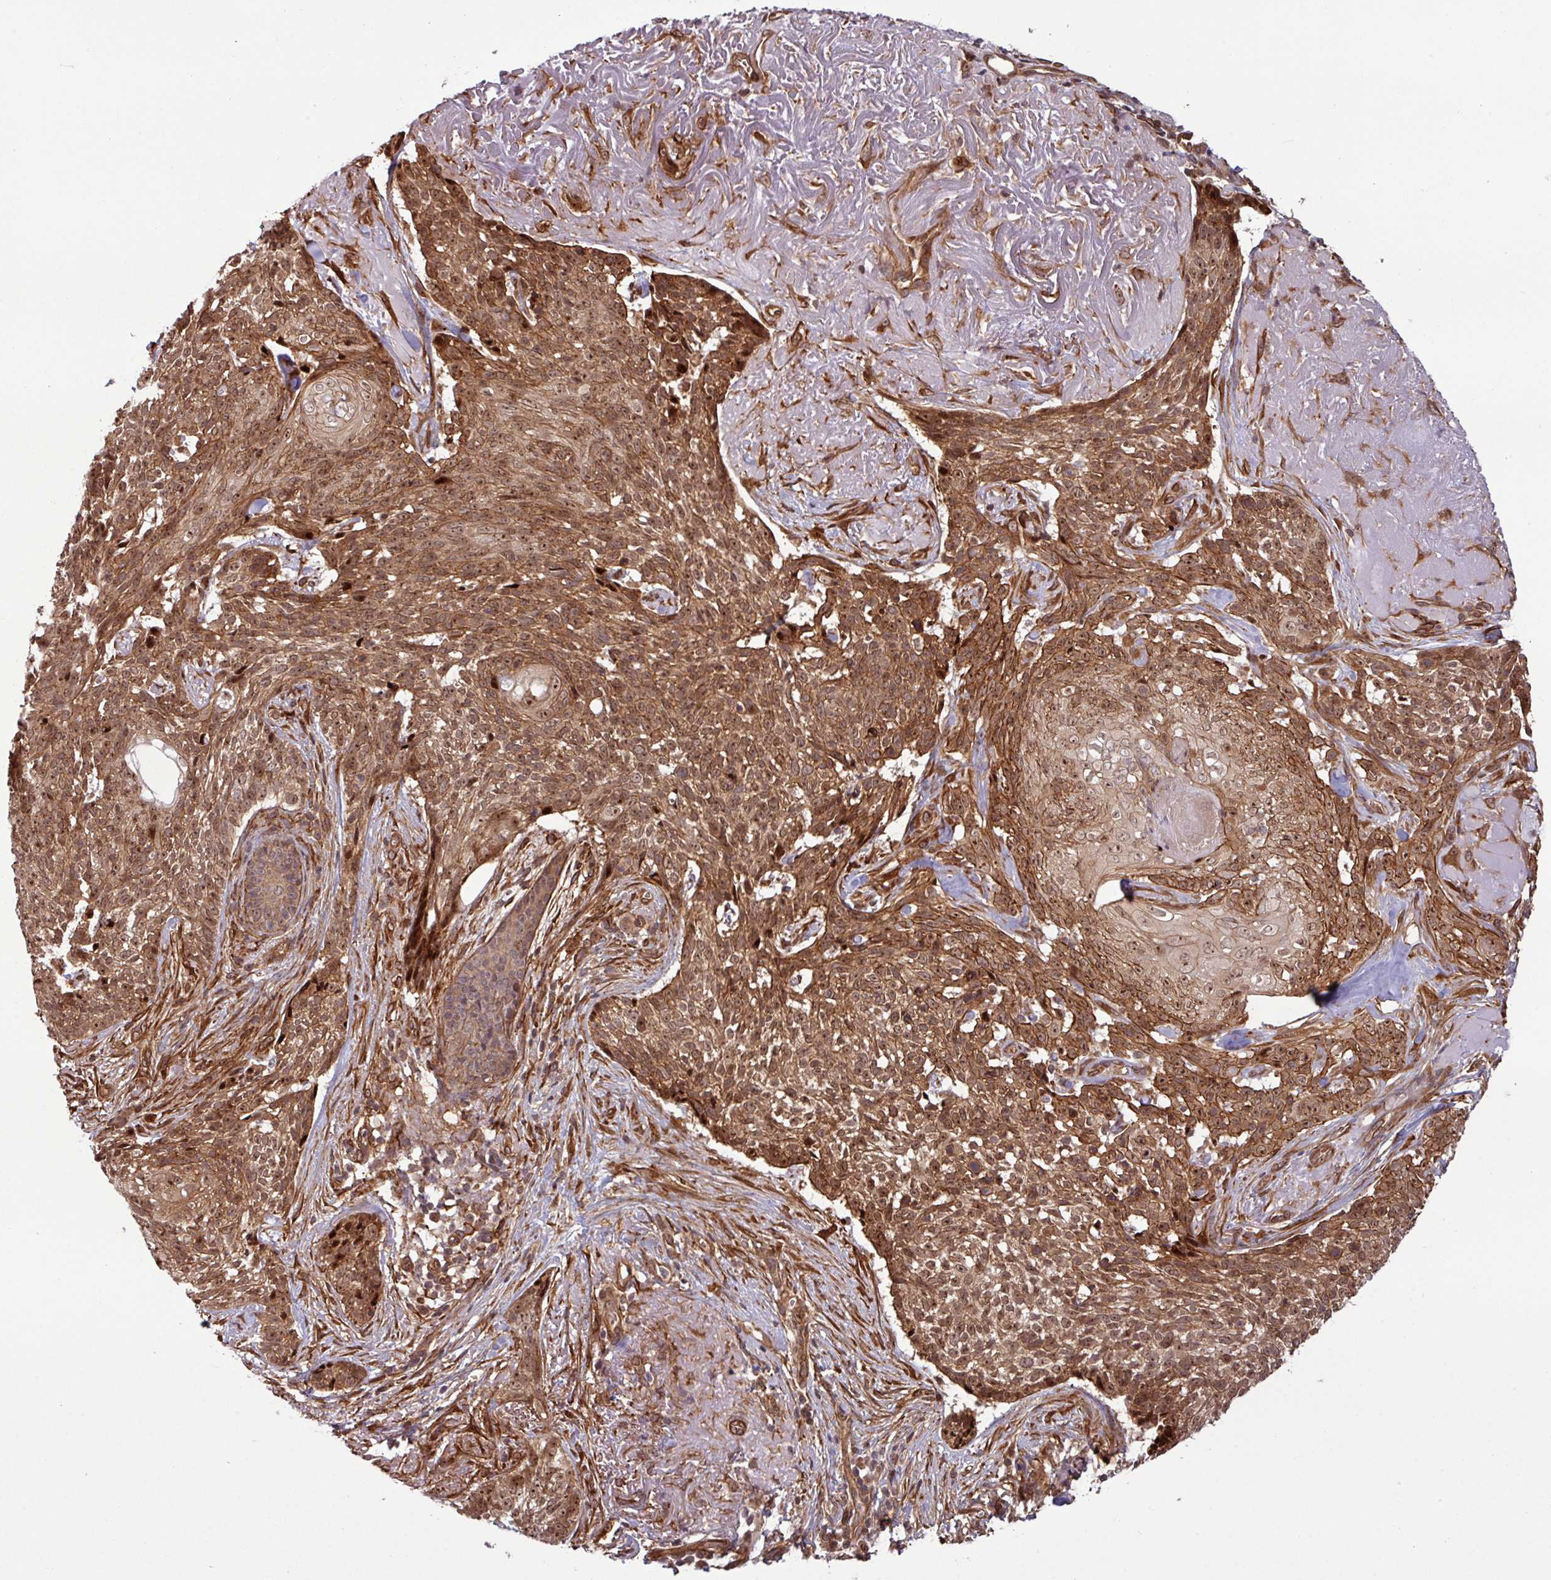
{"staining": {"intensity": "moderate", "quantity": ">75%", "location": "cytoplasmic/membranous,nuclear"}, "tissue": "skin cancer", "cell_type": "Tumor cells", "image_type": "cancer", "snomed": [{"axis": "morphology", "description": "Basal cell carcinoma"}, {"axis": "topography", "description": "Skin"}, {"axis": "topography", "description": "Skin of face"}], "caption": "This image exhibits immunohistochemistry (IHC) staining of human skin cancer, with medium moderate cytoplasmic/membranous and nuclear staining in about >75% of tumor cells.", "gene": "C7orf50", "patient": {"sex": "female", "age": 95}}